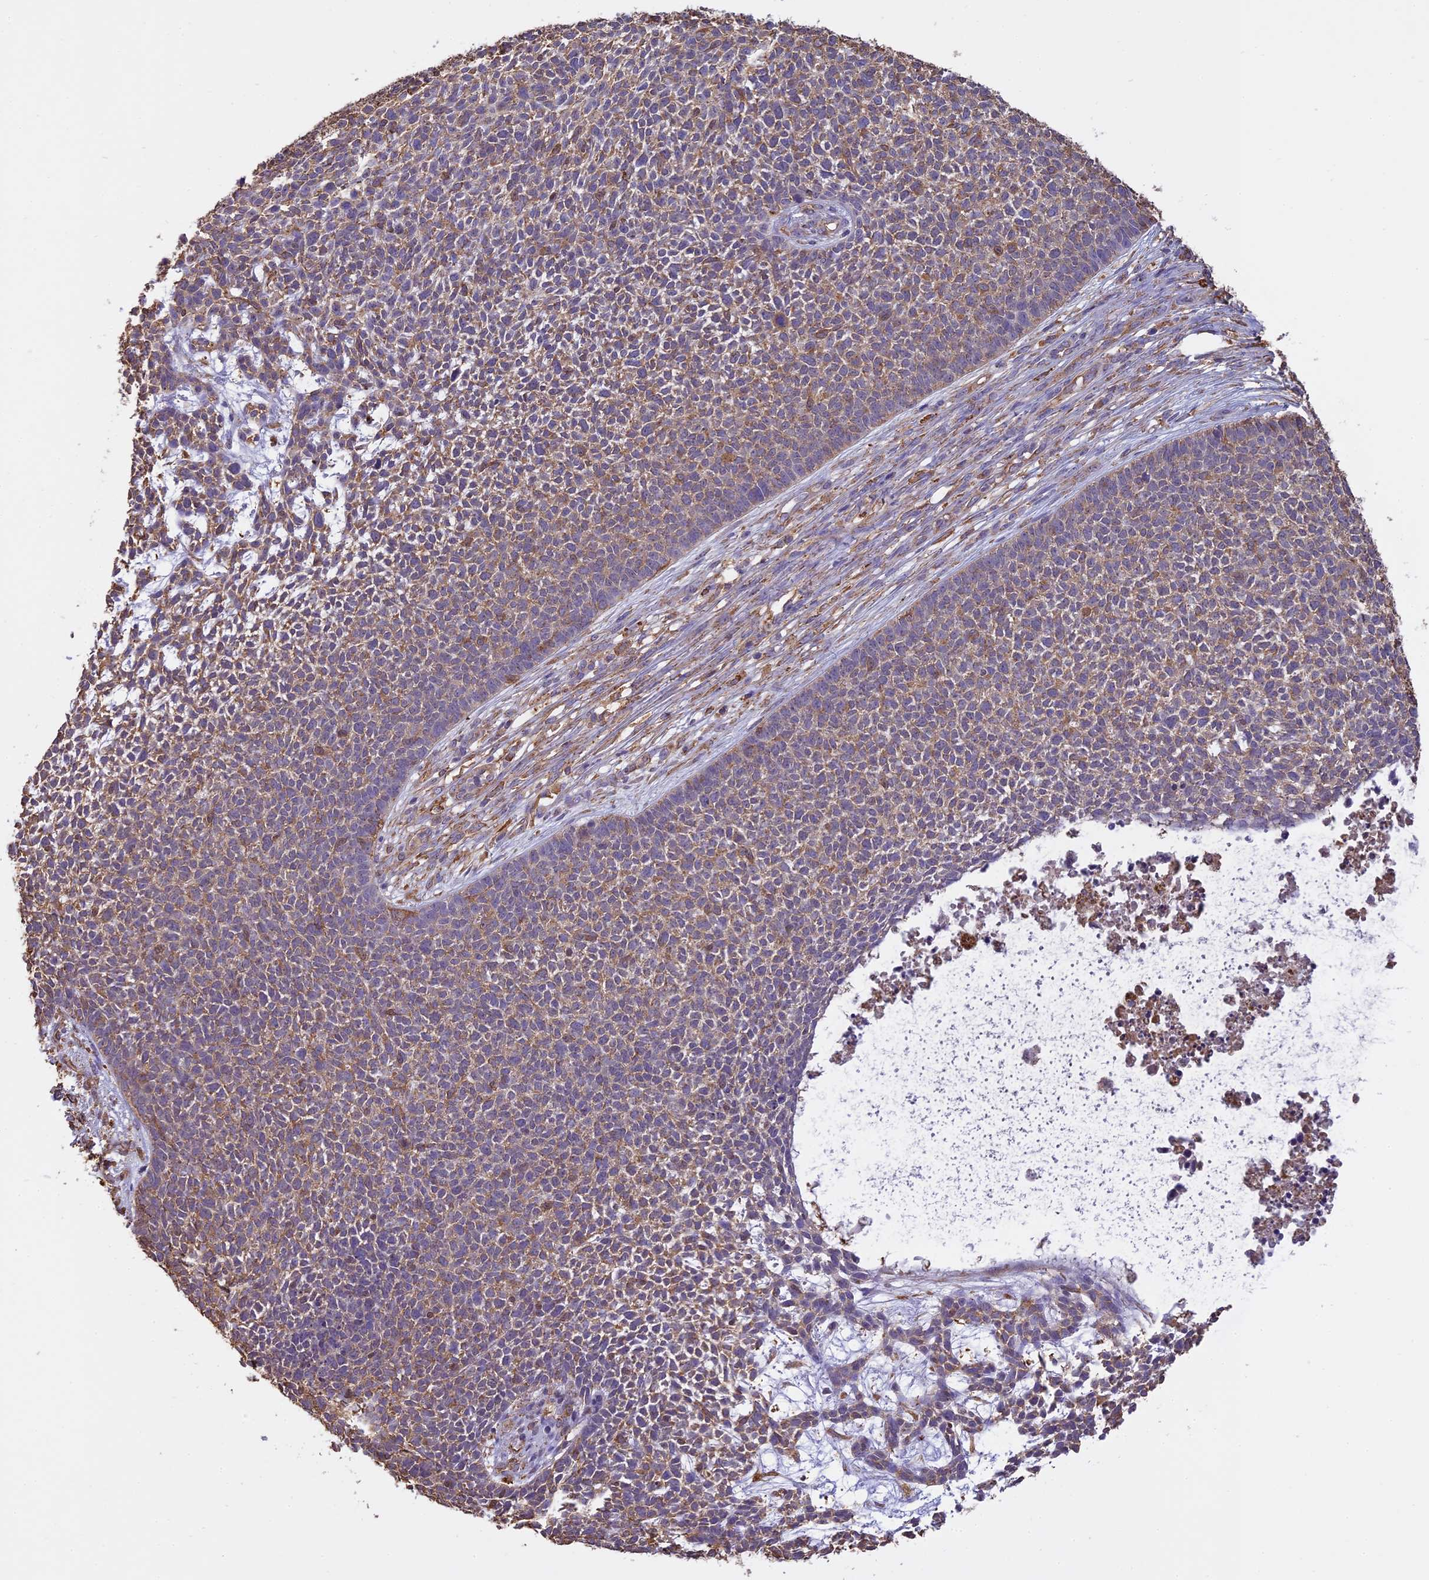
{"staining": {"intensity": "moderate", "quantity": "25%-75%", "location": "cytoplasmic/membranous"}, "tissue": "skin cancer", "cell_type": "Tumor cells", "image_type": "cancer", "snomed": [{"axis": "morphology", "description": "Basal cell carcinoma"}, {"axis": "topography", "description": "Skin"}], "caption": "Brown immunohistochemical staining in basal cell carcinoma (skin) shows moderate cytoplasmic/membranous staining in approximately 25%-75% of tumor cells.", "gene": "ARHGAP19", "patient": {"sex": "female", "age": 84}}